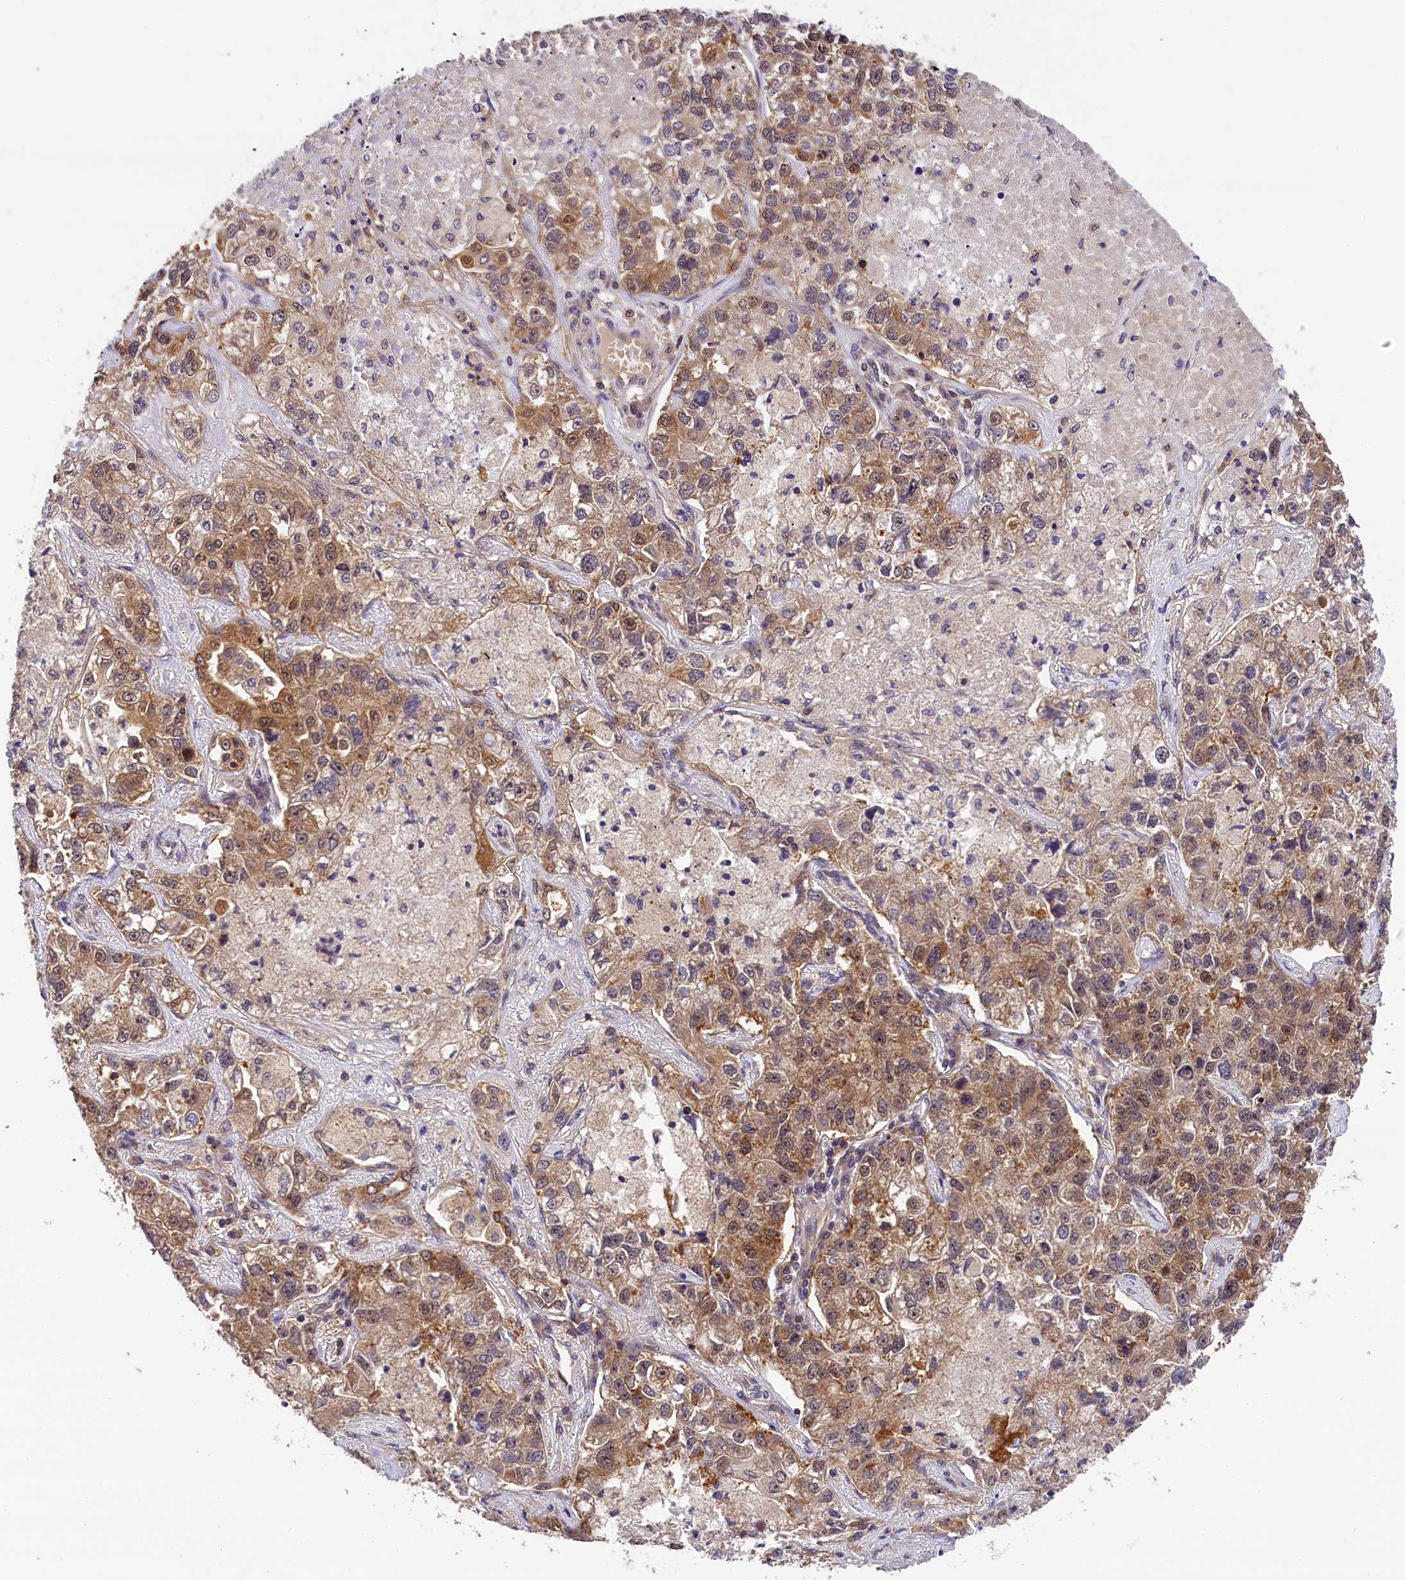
{"staining": {"intensity": "moderate", "quantity": "25%-75%", "location": "cytoplasmic/membranous,nuclear"}, "tissue": "lung cancer", "cell_type": "Tumor cells", "image_type": "cancer", "snomed": [{"axis": "morphology", "description": "Adenocarcinoma, NOS"}, {"axis": "topography", "description": "Lung"}], "caption": "Protein staining of lung cancer (adenocarcinoma) tissue exhibits moderate cytoplasmic/membranous and nuclear positivity in about 25%-75% of tumor cells. (IHC, brightfield microscopy, high magnification).", "gene": "EIF6", "patient": {"sex": "male", "age": 49}}